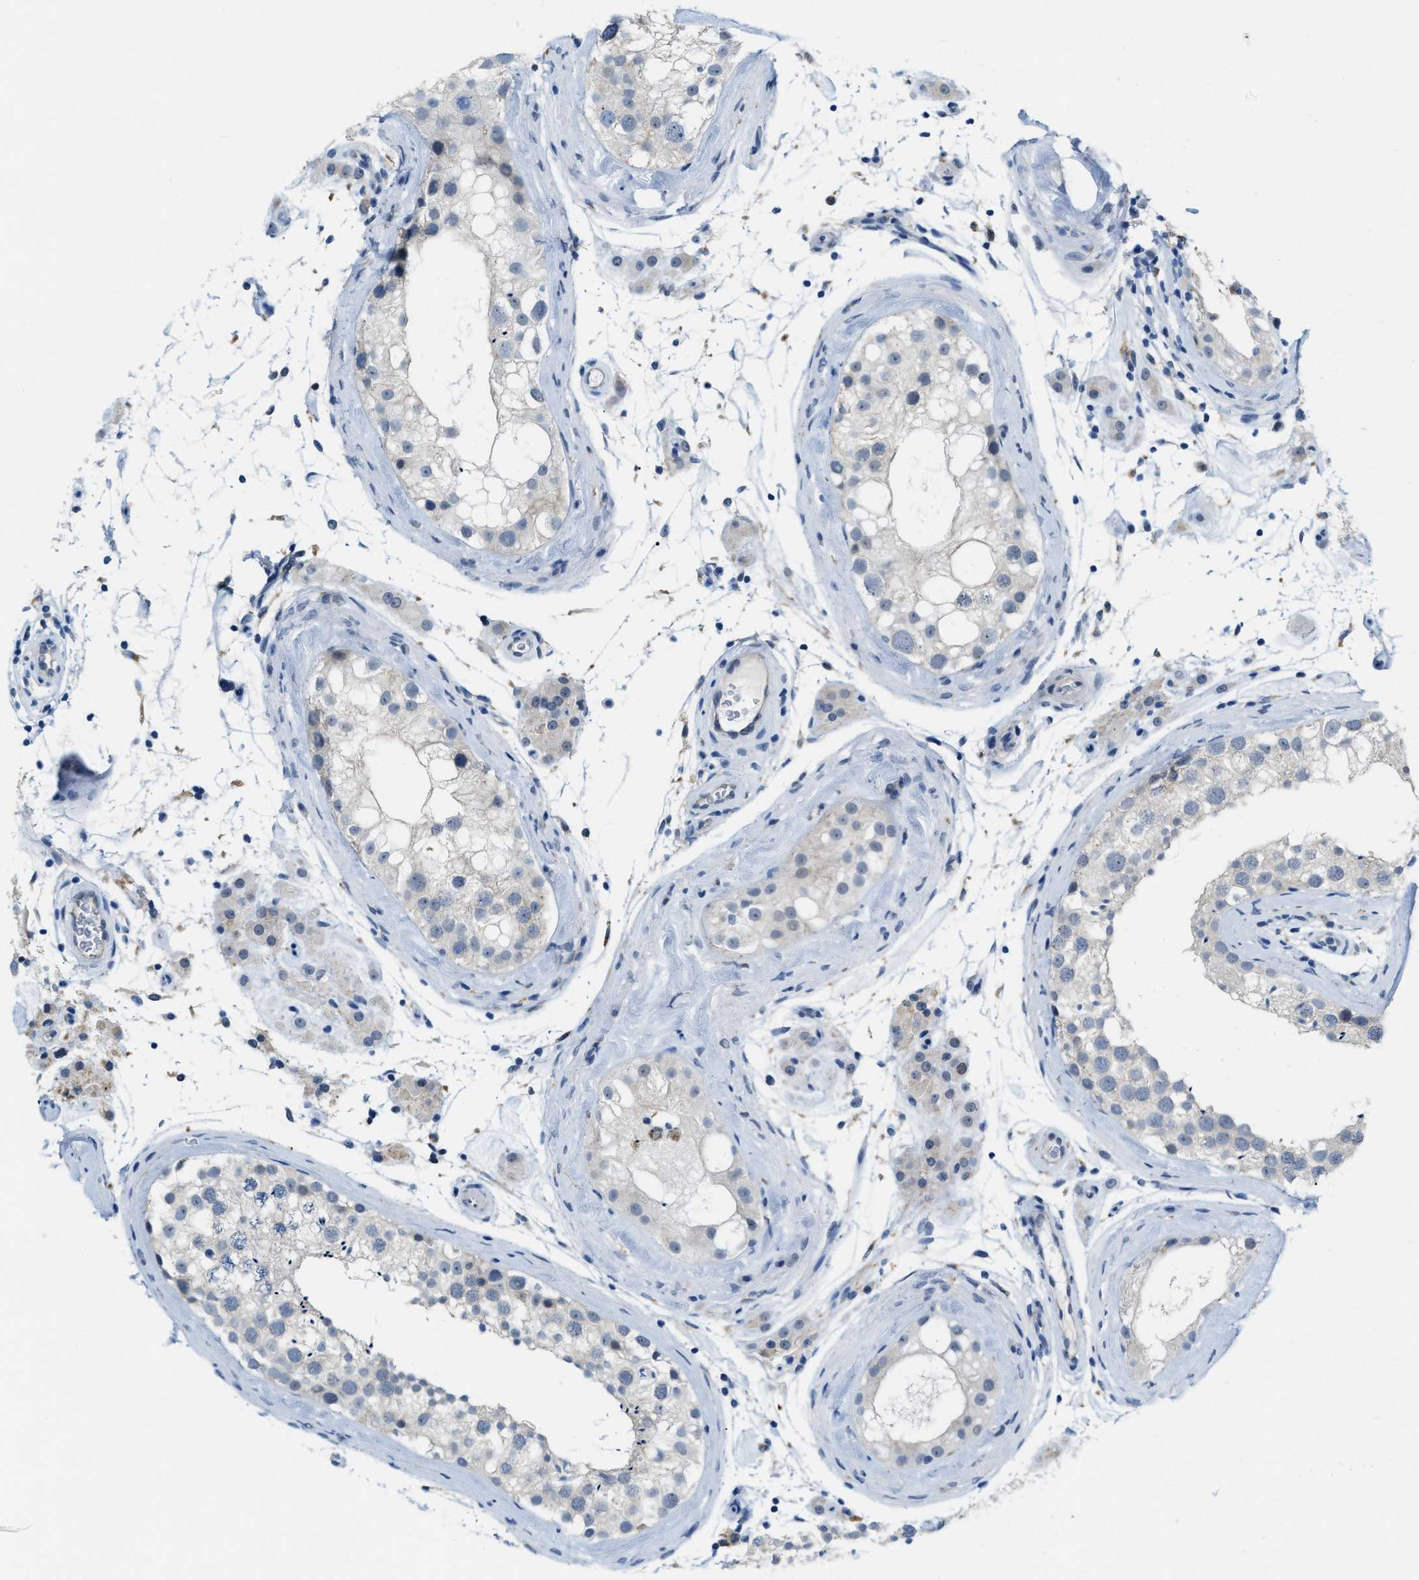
{"staining": {"intensity": "negative", "quantity": "none", "location": "none"}, "tissue": "testis", "cell_type": "Cells in seminiferous ducts", "image_type": "normal", "snomed": [{"axis": "morphology", "description": "Normal tissue, NOS"}, {"axis": "topography", "description": "Testis"}], "caption": "A high-resolution histopathology image shows immunohistochemistry staining of benign testis, which demonstrates no significant positivity in cells in seminiferous ducts.", "gene": "PHRF1", "patient": {"sex": "male", "age": 46}}